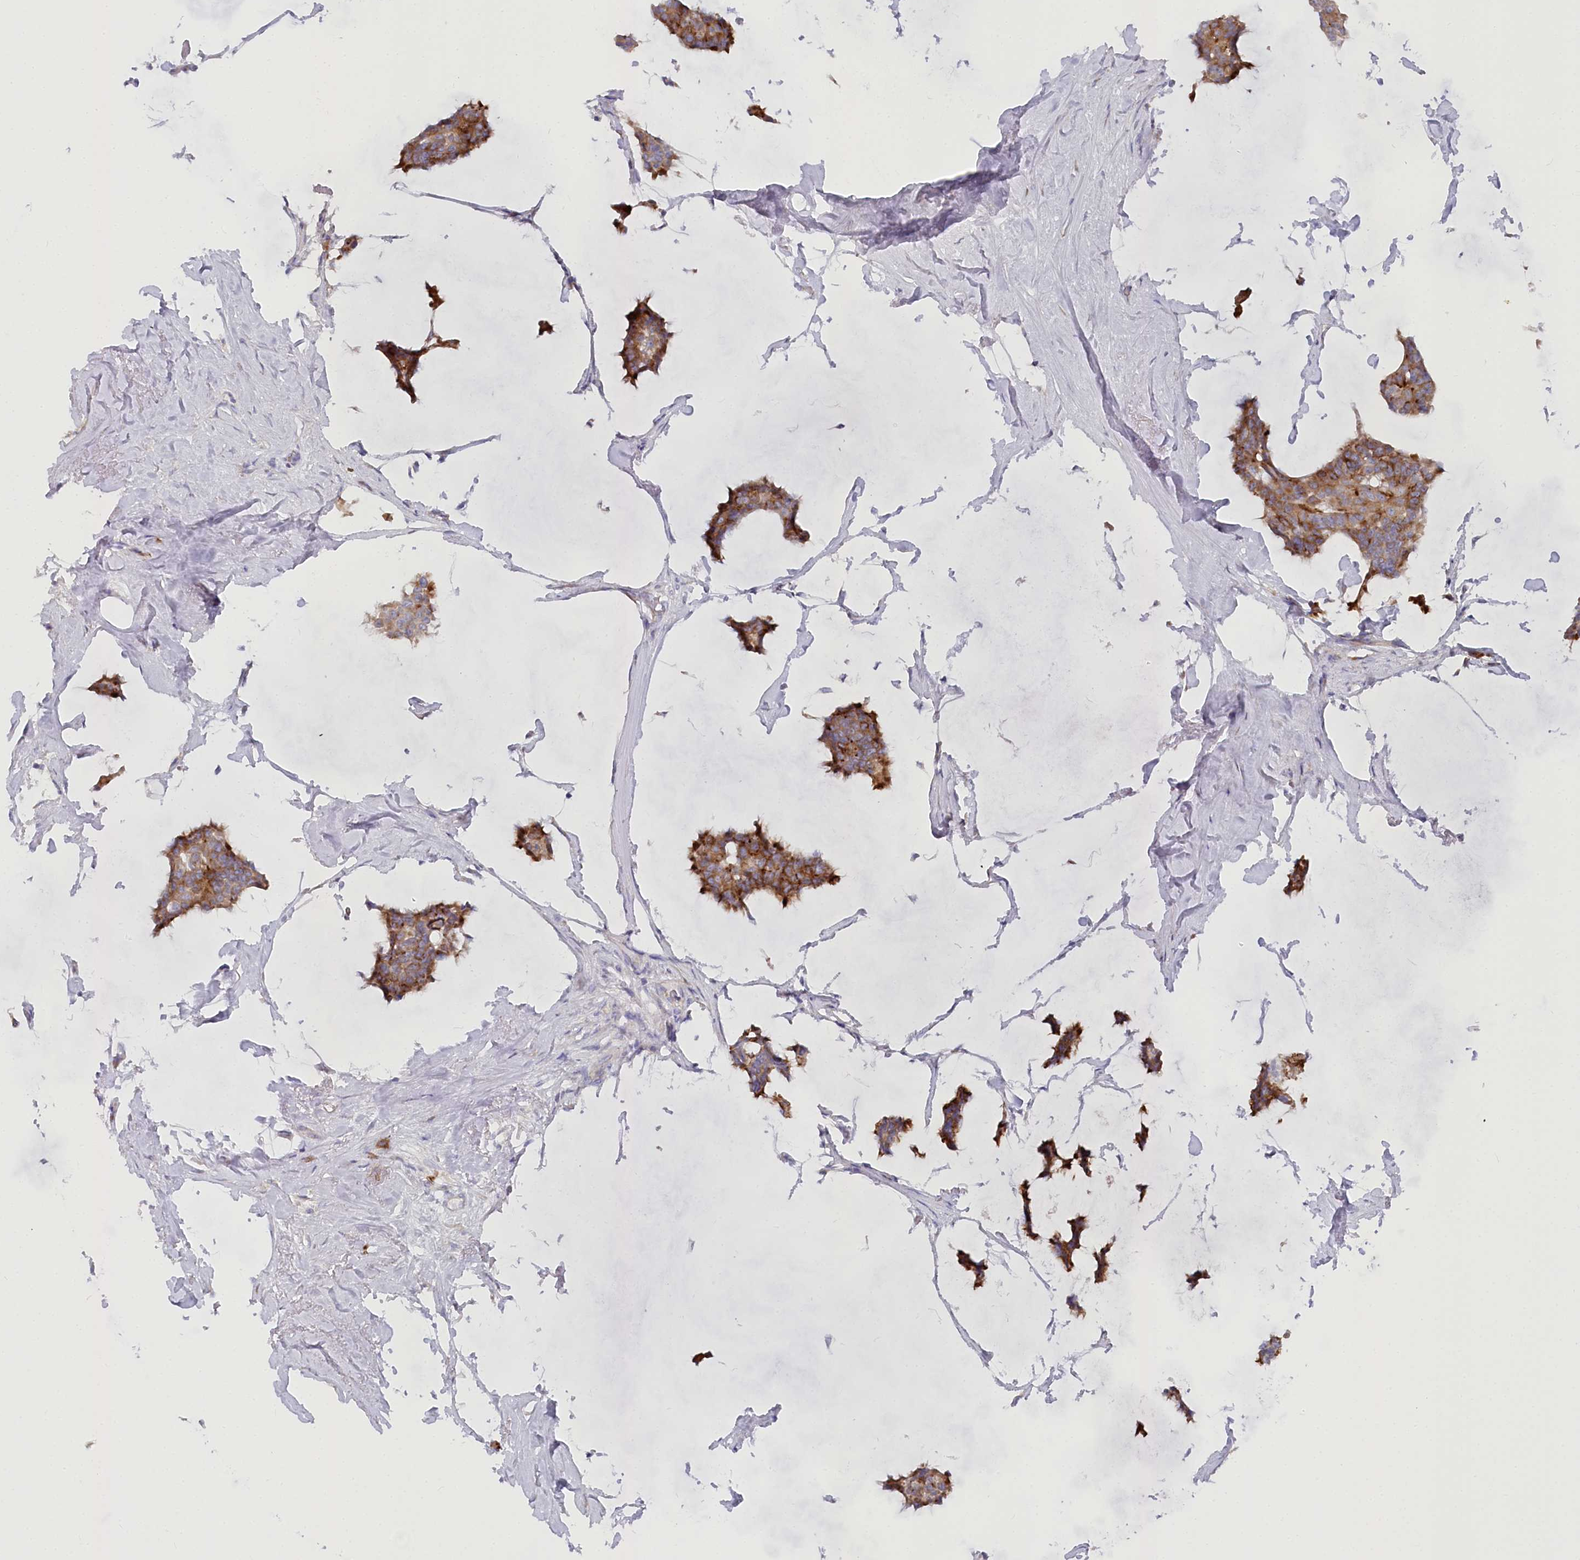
{"staining": {"intensity": "moderate", "quantity": ">75%", "location": "cytoplasmic/membranous"}, "tissue": "breast cancer", "cell_type": "Tumor cells", "image_type": "cancer", "snomed": [{"axis": "morphology", "description": "Duct carcinoma"}, {"axis": "topography", "description": "Breast"}], "caption": "IHC histopathology image of neoplastic tissue: human breast cancer stained using immunohistochemistry (IHC) exhibits medium levels of moderate protein expression localized specifically in the cytoplasmic/membranous of tumor cells, appearing as a cytoplasmic/membranous brown color.", "gene": "POGLUT1", "patient": {"sex": "female", "age": 93}}